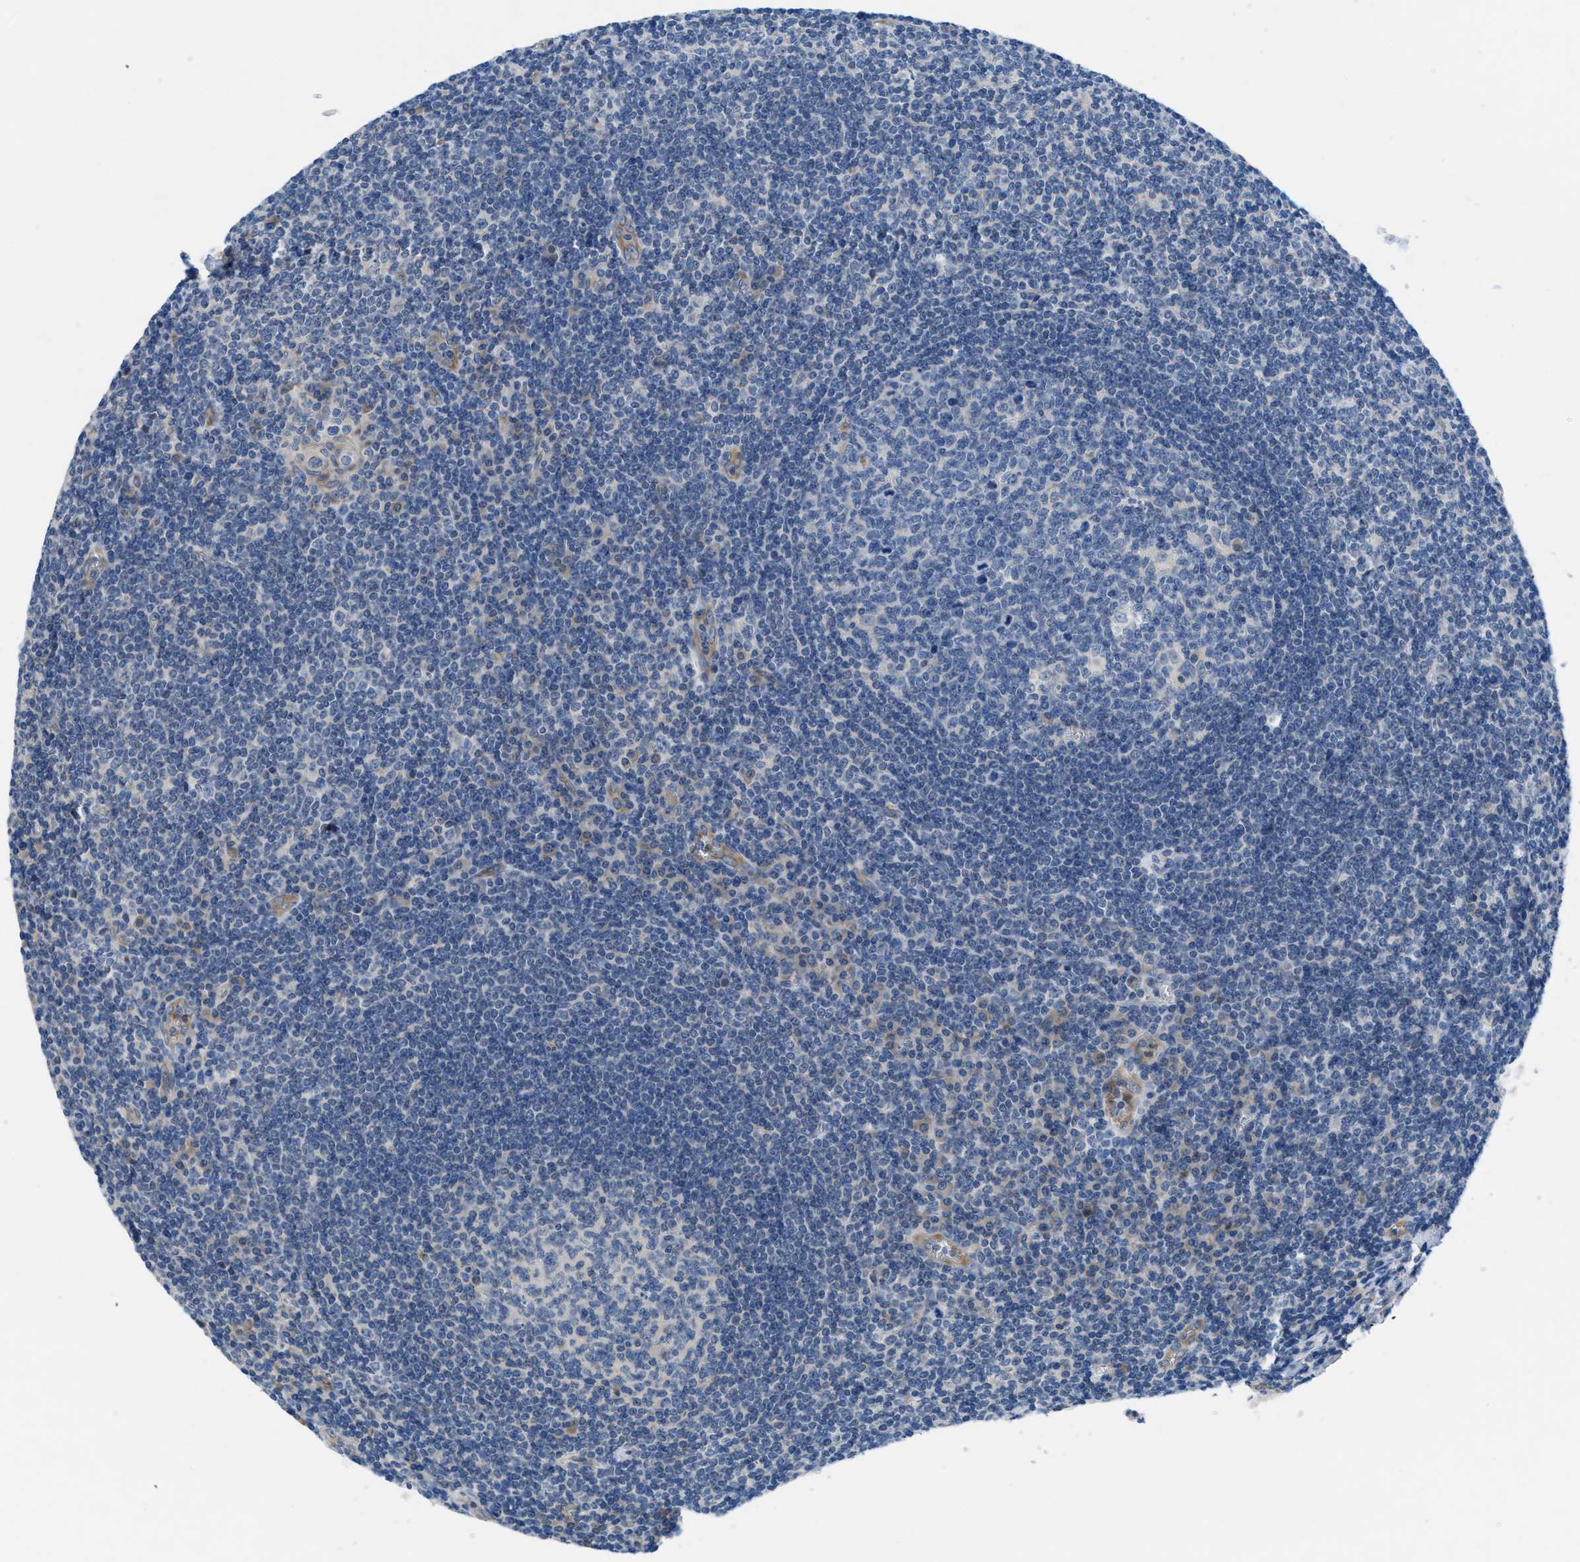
{"staining": {"intensity": "negative", "quantity": "none", "location": "none"}, "tissue": "tonsil", "cell_type": "Germinal center cells", "image_type": "normal", "snomed": [{"axis": "morphology", "description": "Normal tissue, NOS"}, {"axis": "topography", "description": "Tonsil"}], "caption": "IHC histopathology image of benign tonsil: tonsil stained with DAB shows no significant protein expression in germinal center cells. (DAB (3,3'-diaminobenzidine) immunohistochemistry, high magnification).", "gene": "PGR", "patient": {"sex": "male", "age": 37}}